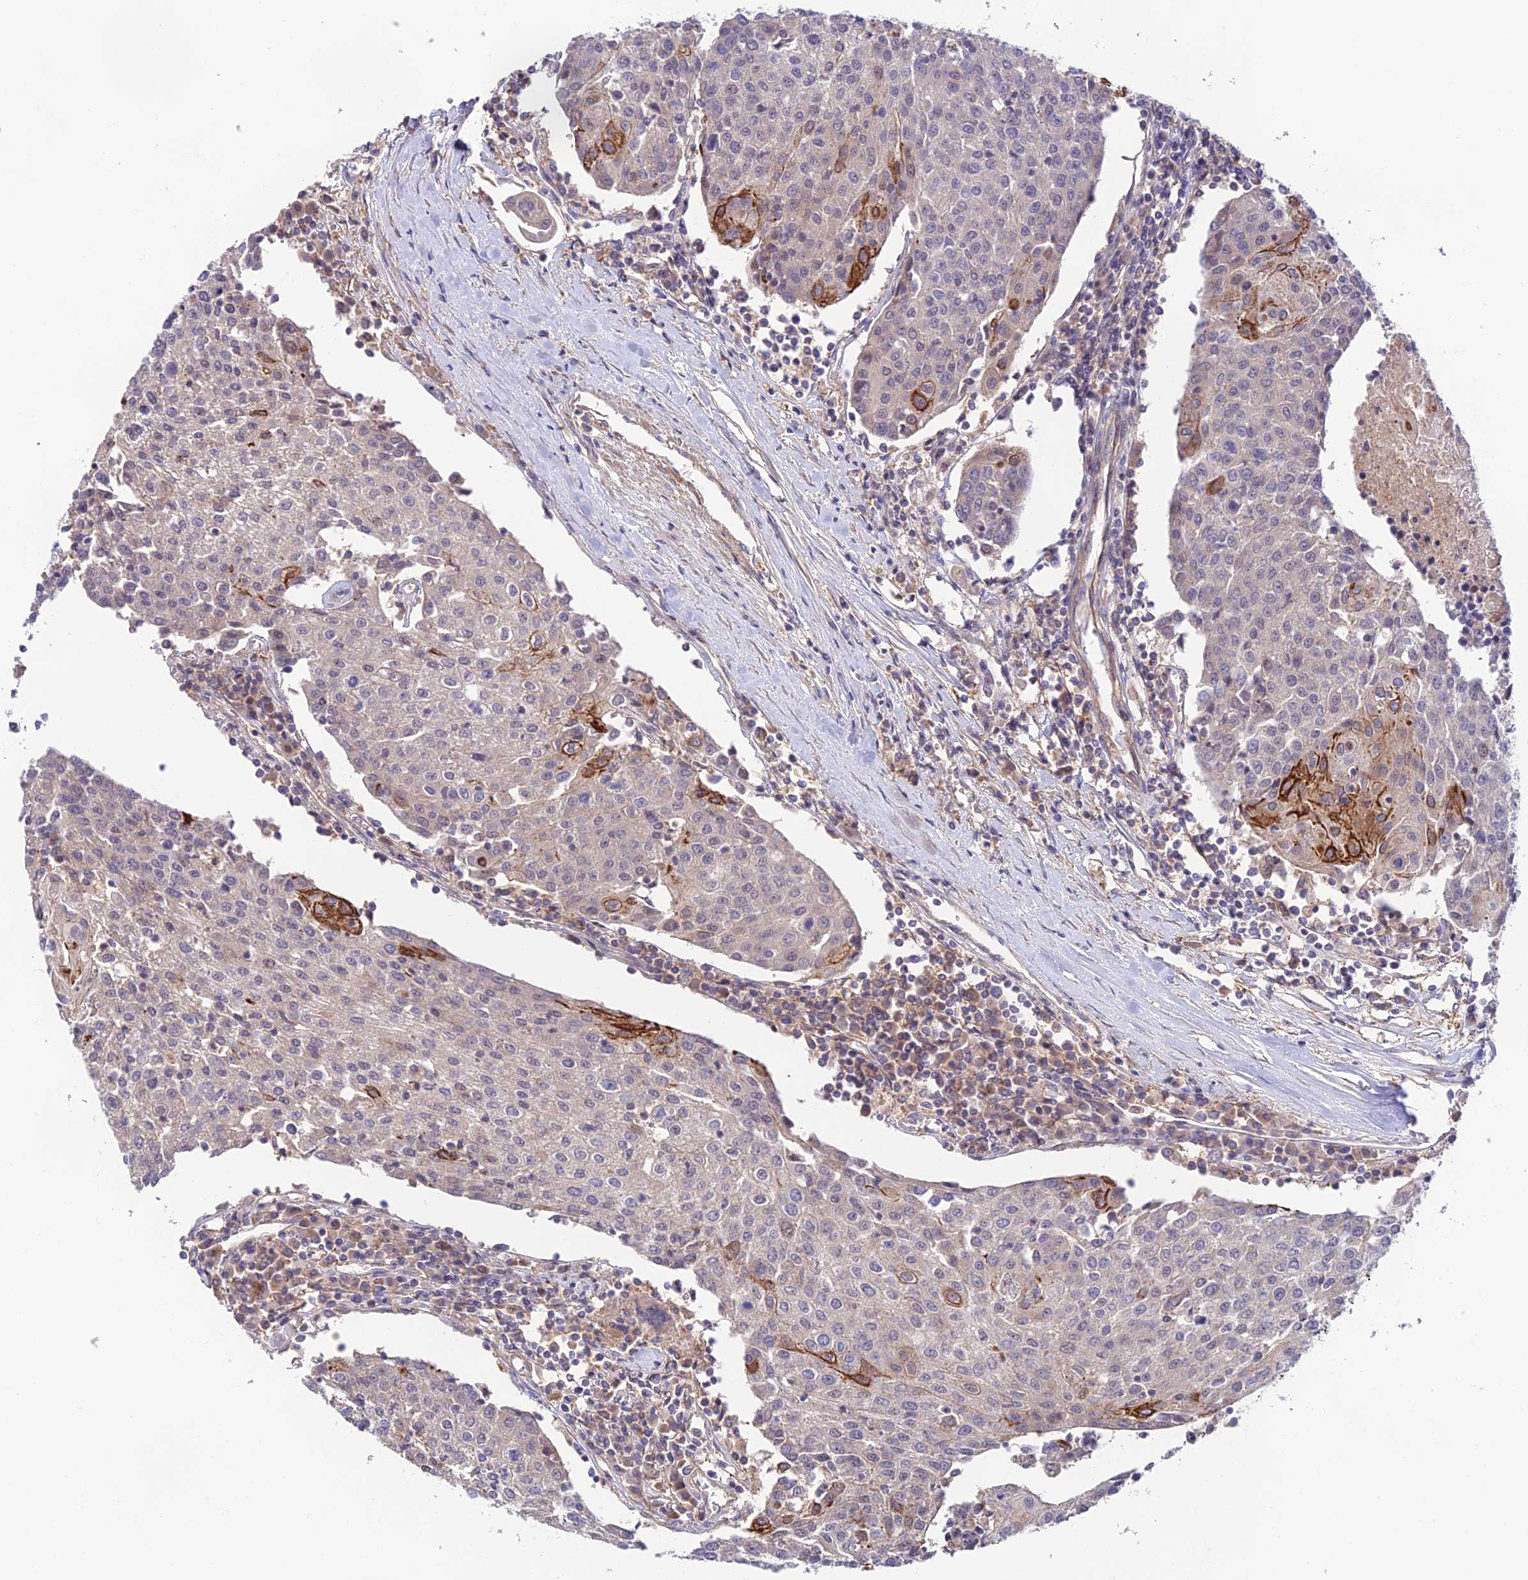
{"staining": {"intensity": "strong", "quantity": "<25%", "location": "cytoplasmic/membranous"}, "tissue": "urothelial cancer", "cell_type": "Tumor cells", "image_type": "cancer", "snomed": [{"axis": "morphology", "description": "Urothelial carcinoma, High grade"}, {"axis": "topography", "description": "Urinary bladder"}], "caption": "Strong cytoplasmic/membranous positivity is identified in about <25% of tumor cells in high-grade urothelial carcinoma.", "gene": "BRME1", "patient": {"sex": "female", "age": 85}}